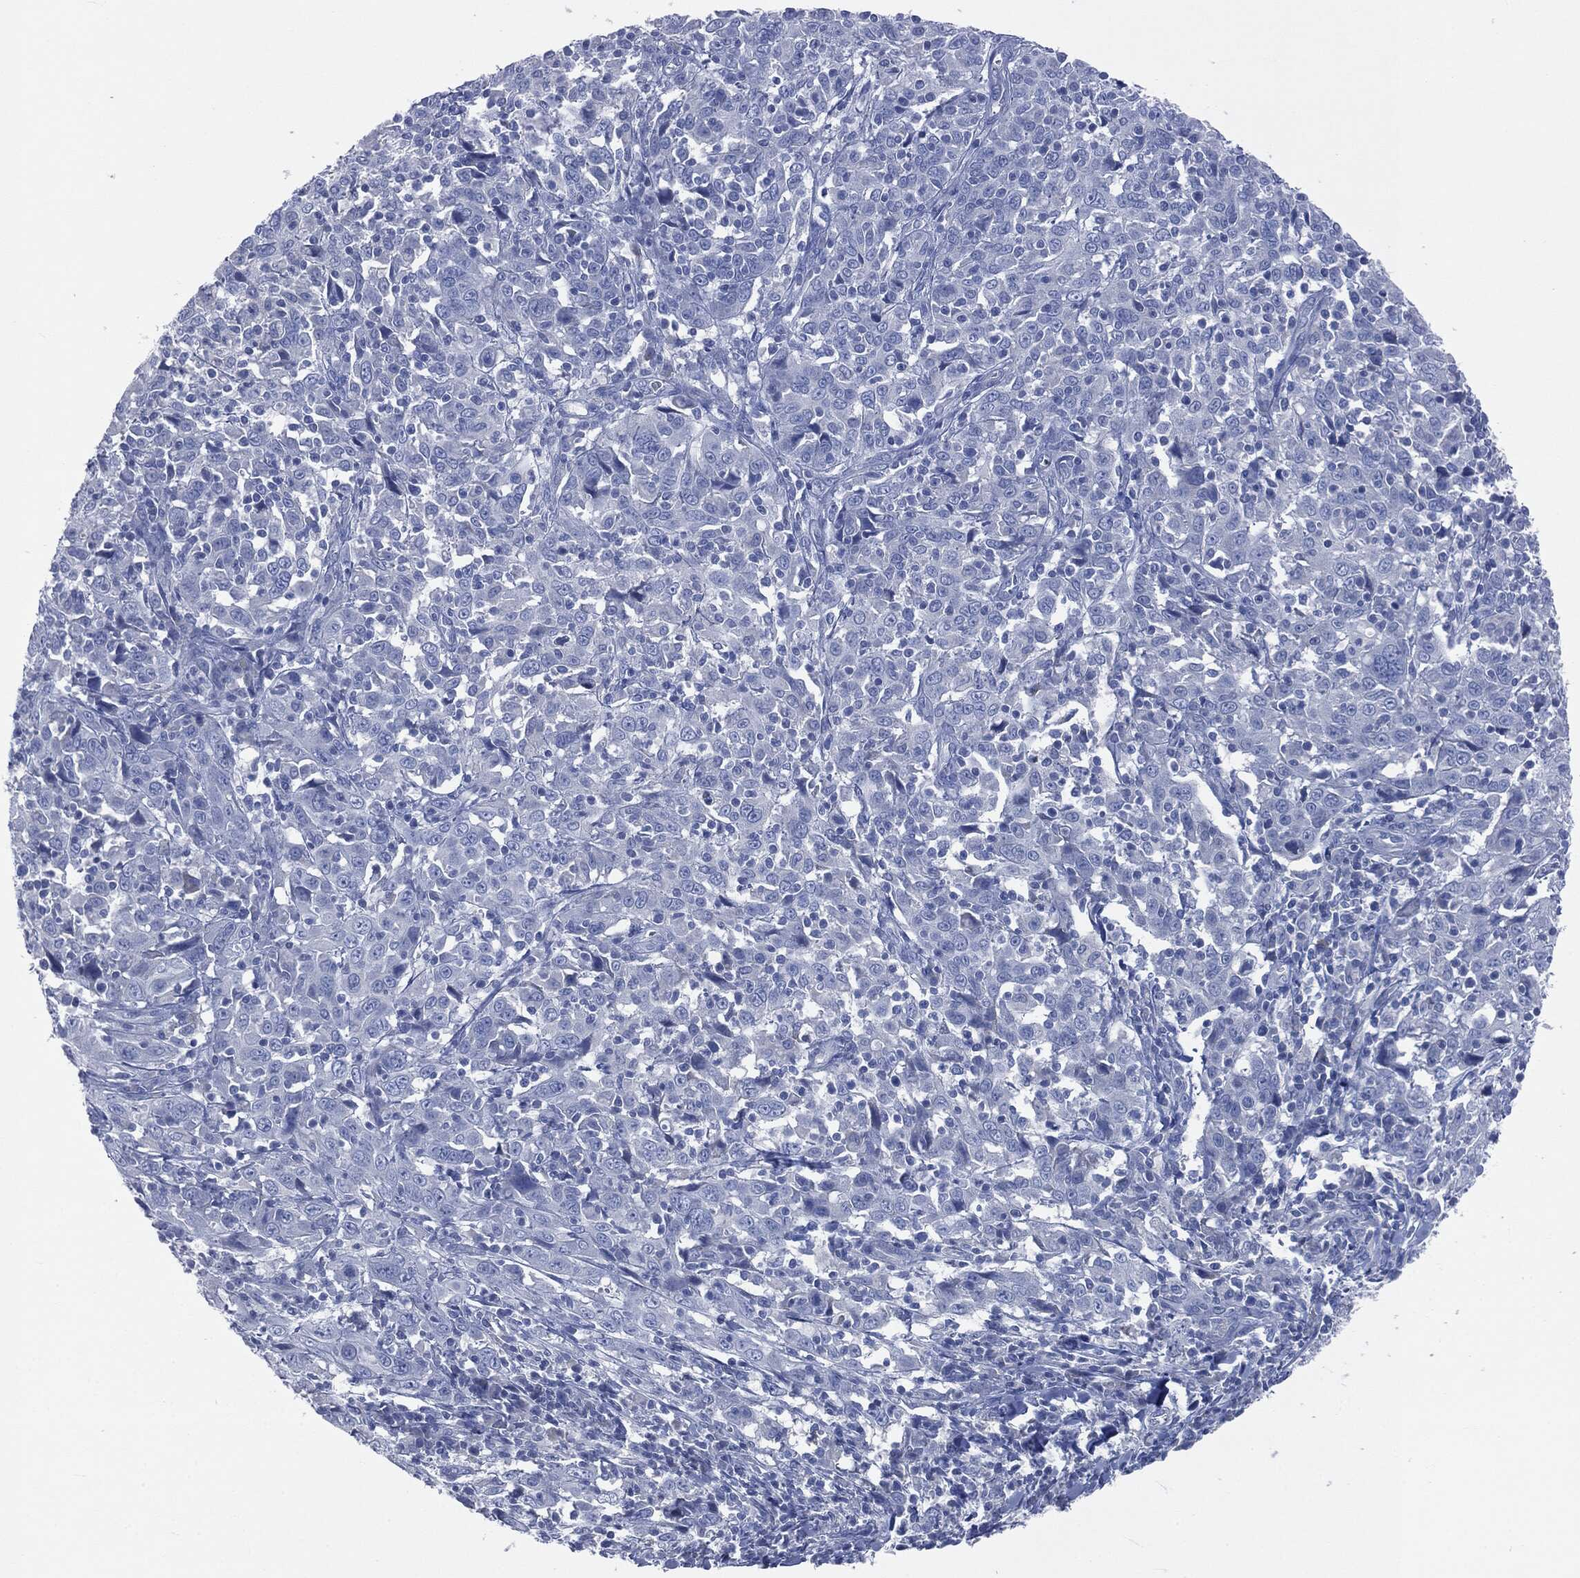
{"staining": {"intensity": "negative", "quantity": "none", "location": "none"}, "tissue": "cervical cancer", "cell_type": "Tumor cells", "image_type": "cancer", "snomed": [{"axis": "morphology", "description": "Squamous cell carcinoma, NOS"}, {"axis": "topography", "description": "Cervix"}], "caption": "Tumor cells are negative for brown protein staining in cervical cancer. The staining was performed using DAB to visualize the protein expression in brown, while the nuclei were stained in blue with hematoxylin (Magnification: 20x).", "gene": "CAV3", "patient": {"sex": "female", "age": 46}}